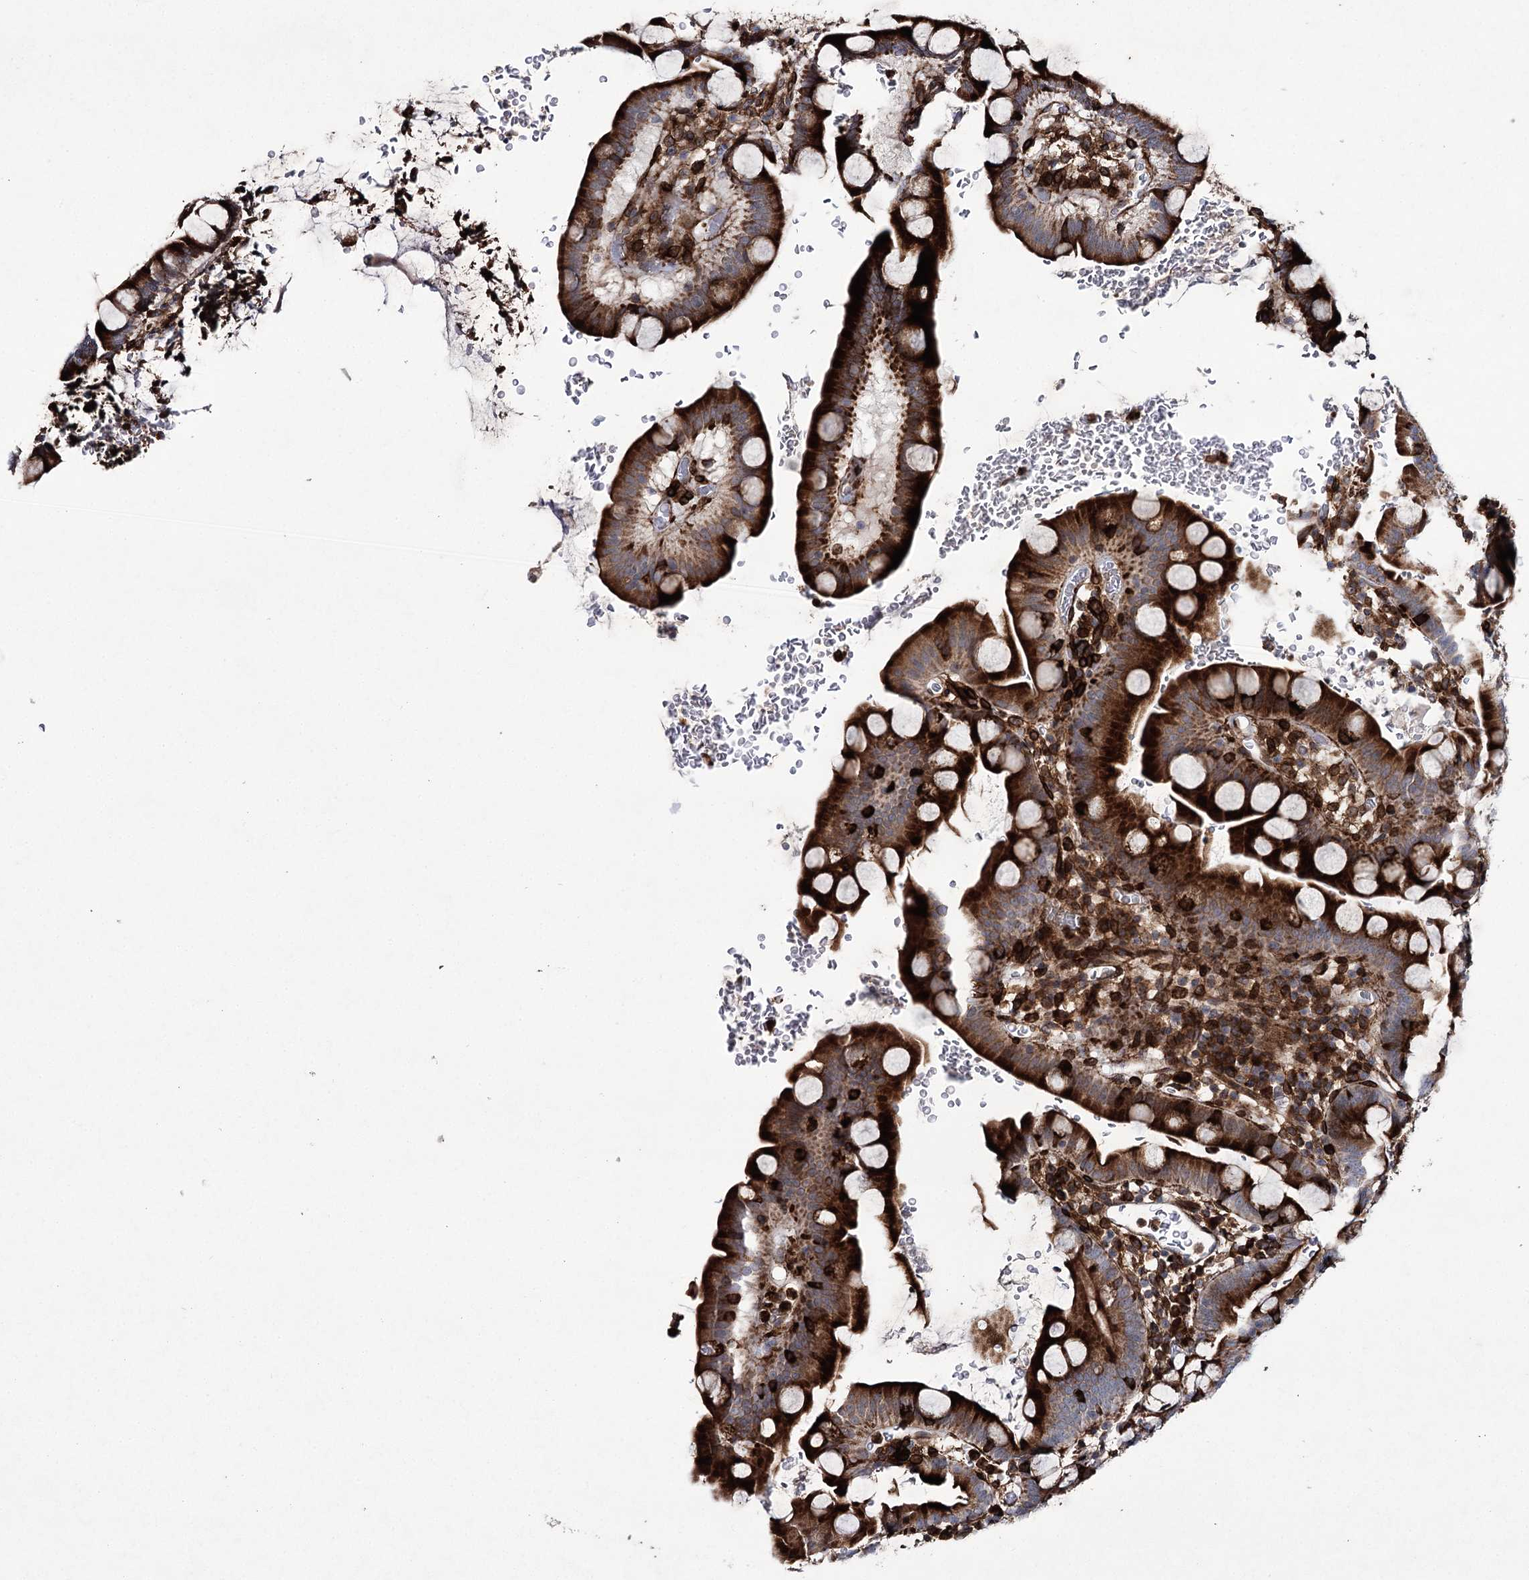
{"staining": {"intensity": "strong", "quantity": ">75%", "location": "cytoplasmic/membranous"}, "tissue": "small intestine", "cell_type": "Glandular cells", "image_type": "normal", "snomed": [{"axis": "morphology", "description": "Normal tissue, NOS"}, {"axis": "topography", "description": "Stomach, upper"}, {"axis": "topography", "description": "Stomach, lower"}, {"axis": "topography", "description": "Small intestine"}], "caption": "Immunohistochemical staining of unremarkable human small intestine shows >75% levels of strong cytoplasmic/membranous protein positivity in approximately >75% of glandular cells.", "gene": "DCUN1D4", "patient": {"sex": "male", "age": 68}}